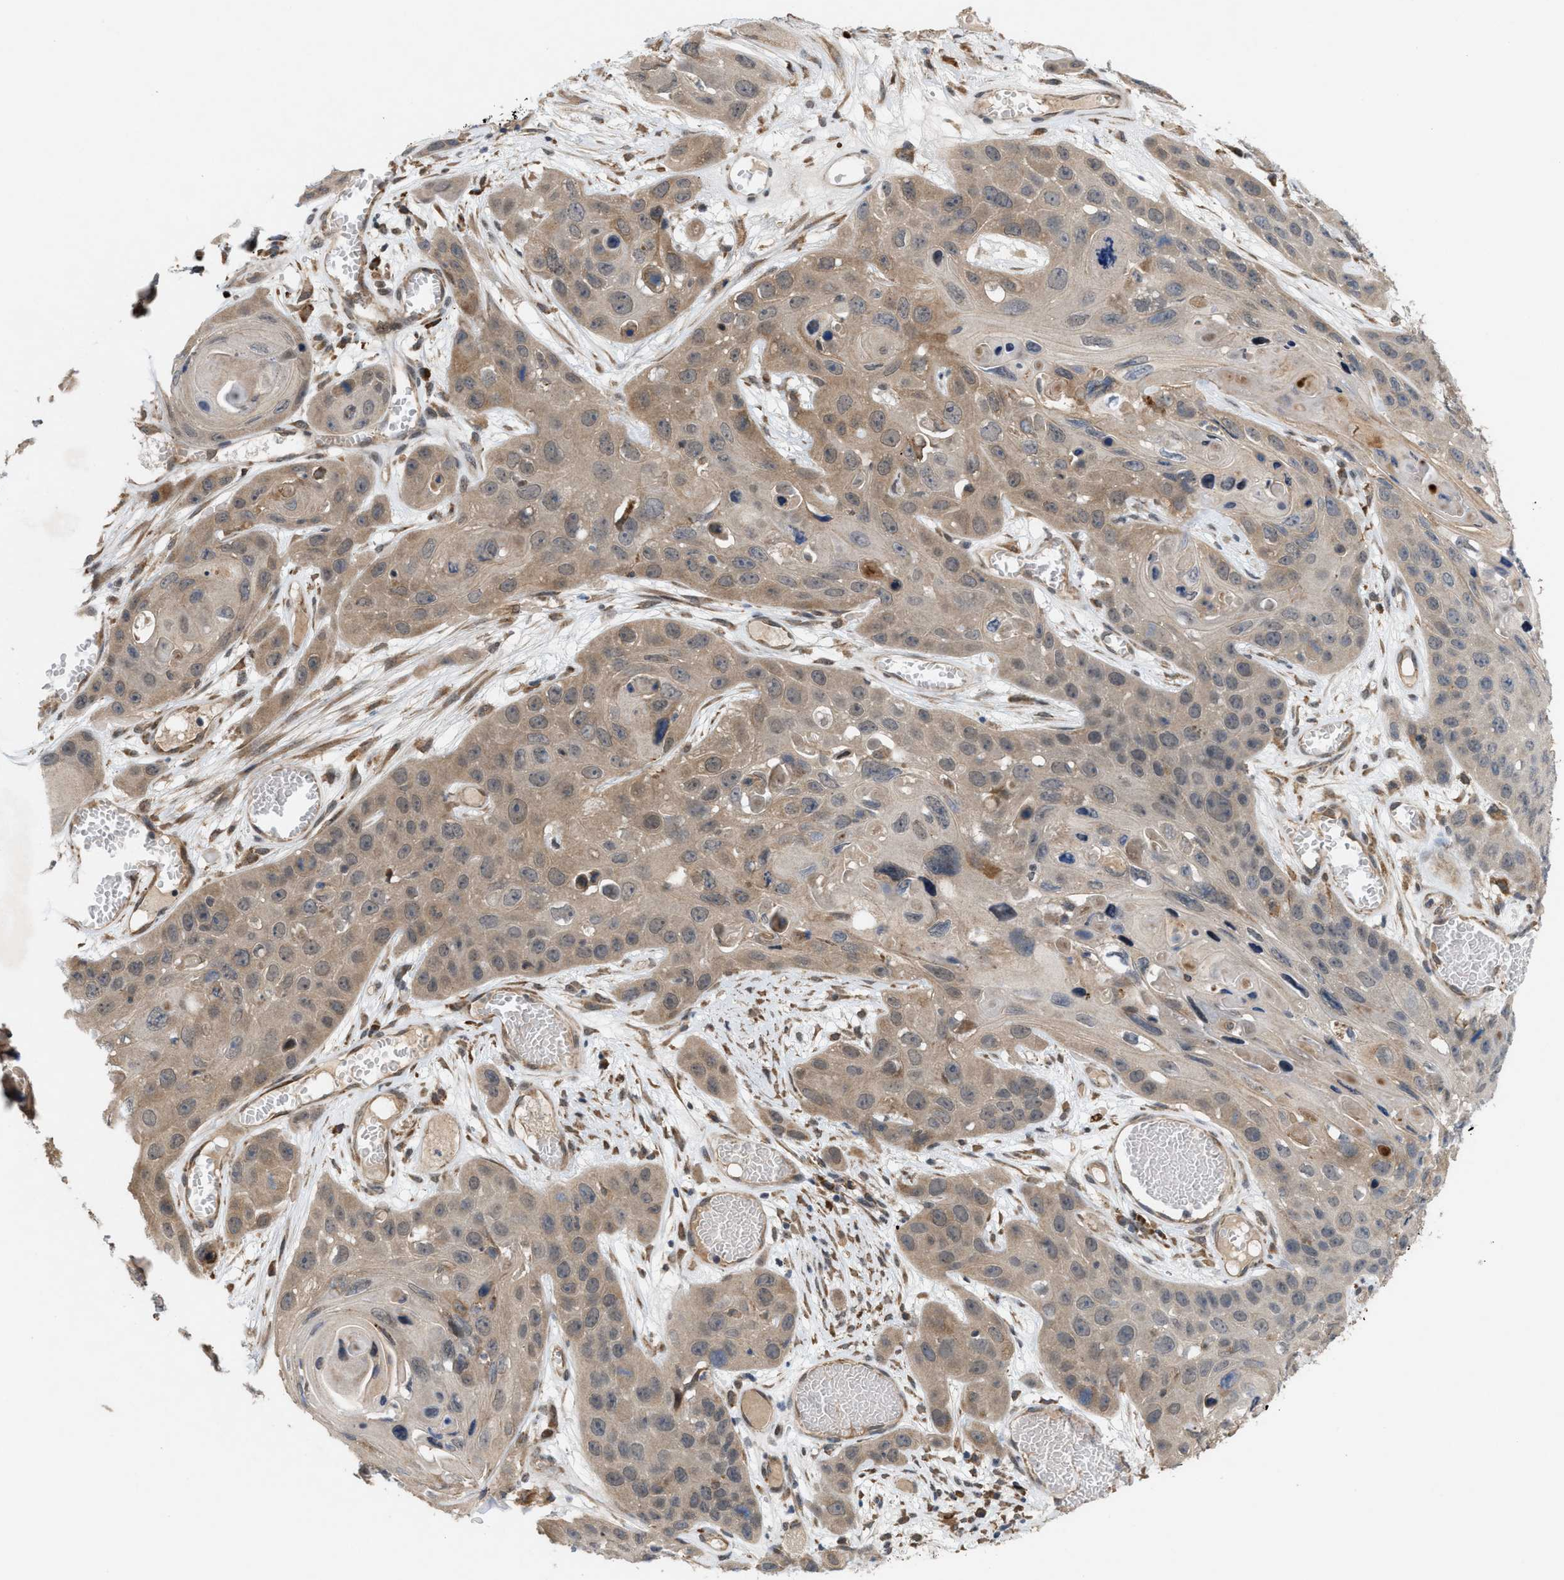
{"staining": {"intensity": "weak", "quantity": "25%-75%", "location": "cytoplasmic/membranous"}, "tissue": "skin cancer", "cell_type": "Tumor cells", "image_type": "cancer", "snomed": [{"axis": "morphology", "description": "Squamous cell carcinoma, NOS"}, {"axis": "topography", "description": "Skin"}], "caption": "DAB (3,3'-diaminobenzidine) immunohistochemical staining of human squamous cell carcinoma (skin) demonstrates weak cytoplasmic/membranous protein positivity in approximately 25%-75% of tumor cells. (Brightfield microscopy of DAB IHC at high magnification).", "gene": "MFSD6", "patient": {"sex": "male", "age": 55}}